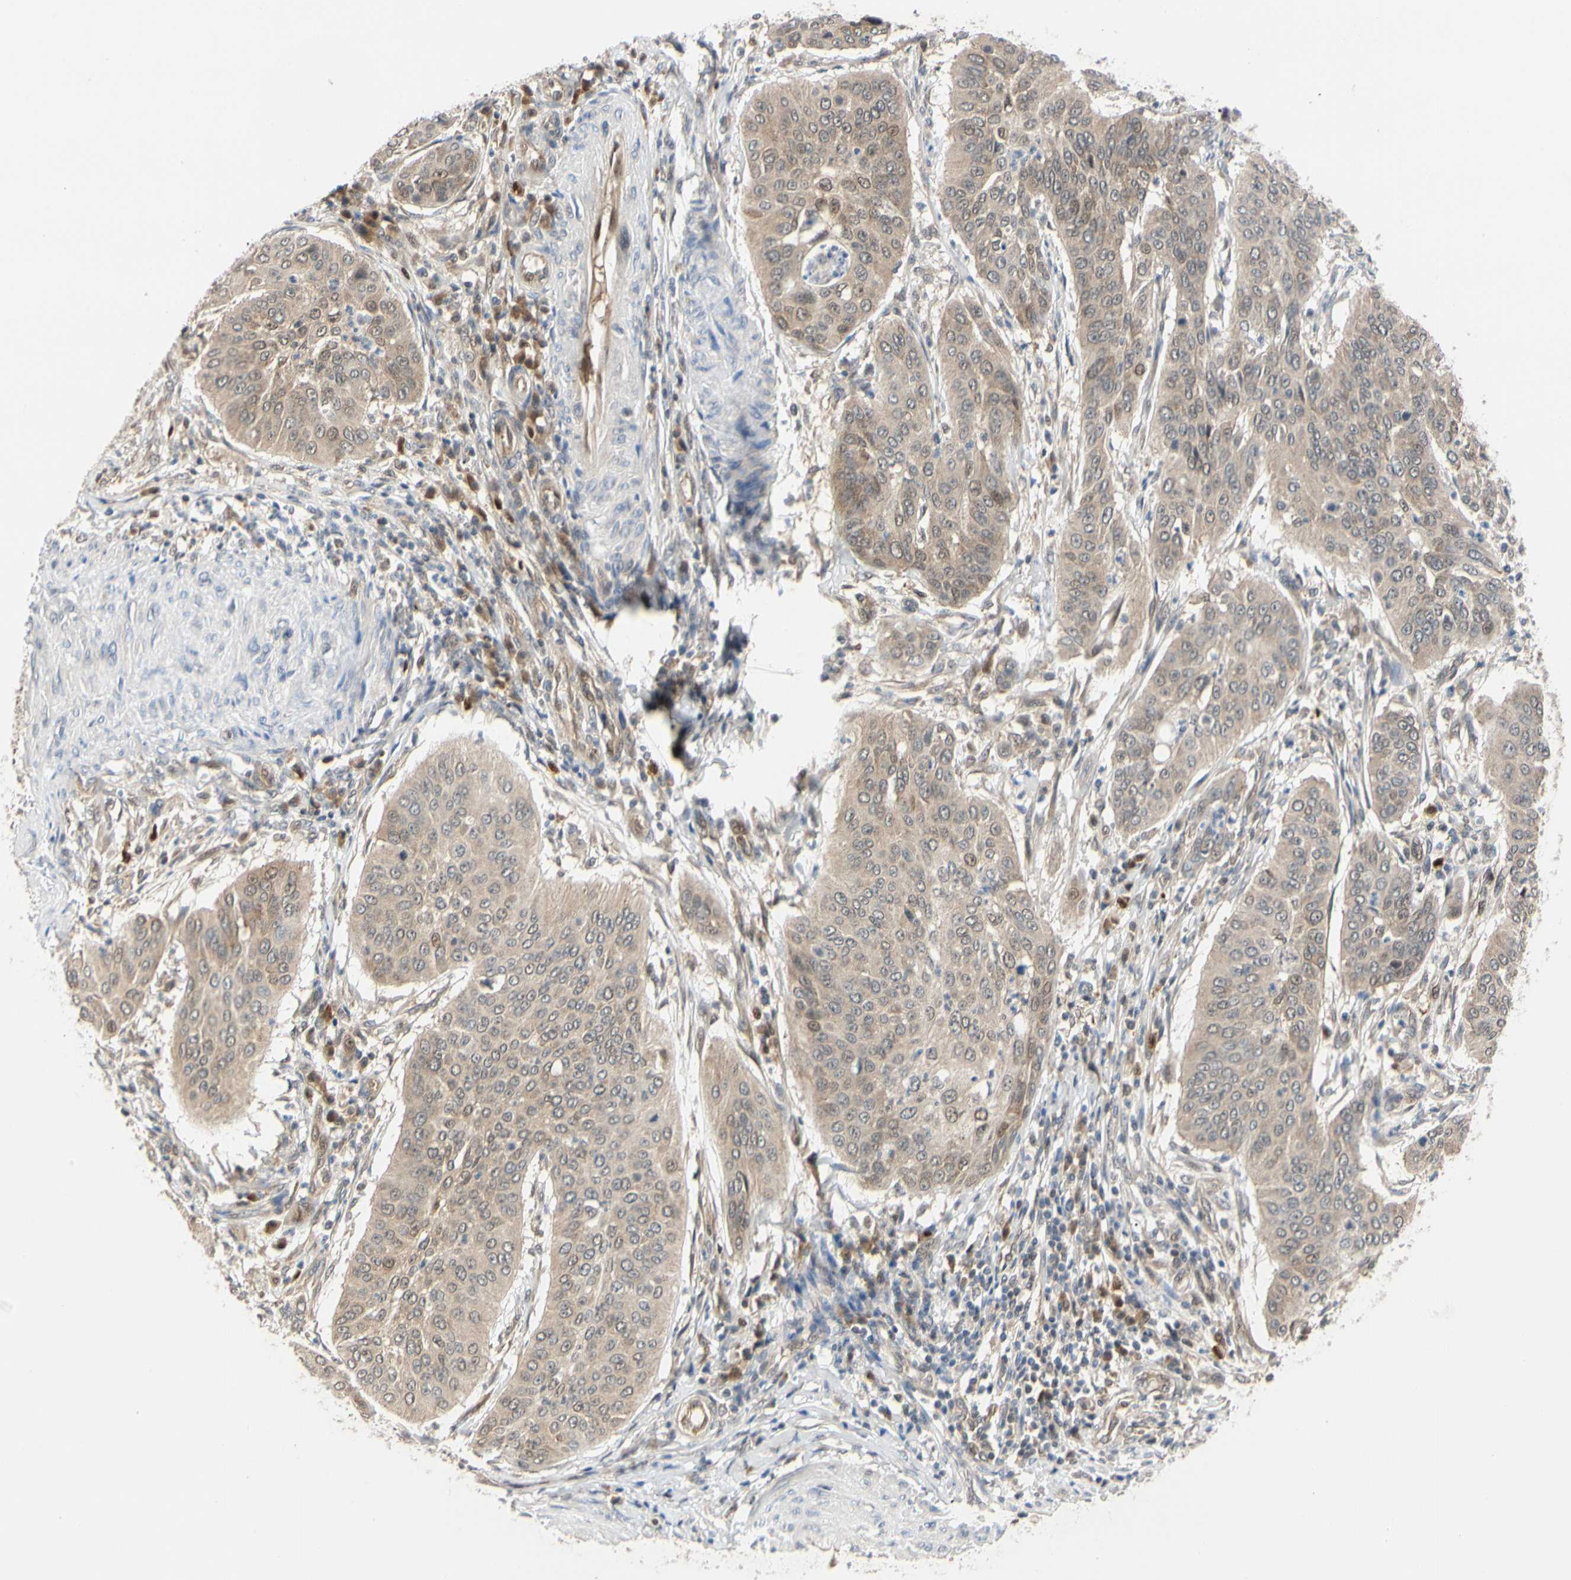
{"staining": {"intensity": "moderate", "quantity": ">75%", "location": "cytoplasmic/membranous"}, "tissue": "cervical cancer", "cell_type": "Tumor cells", "image_type": "cancer", "snomed": [{"axis": "morphology", "description": "Normal tissue, NOS"}, {"axis": "morphology", "description": "Squamous cell carcinoma, NOS"}, {"axis": "topography", "description": "Cervix"}], "caption": "A micrograph of human cervical cancer stained for a protein displays moderate cytoplasmic/membranous brown staining in tumor cells.", "gene": "CDK5", "patient": {"sex": "female", "age": 39}}